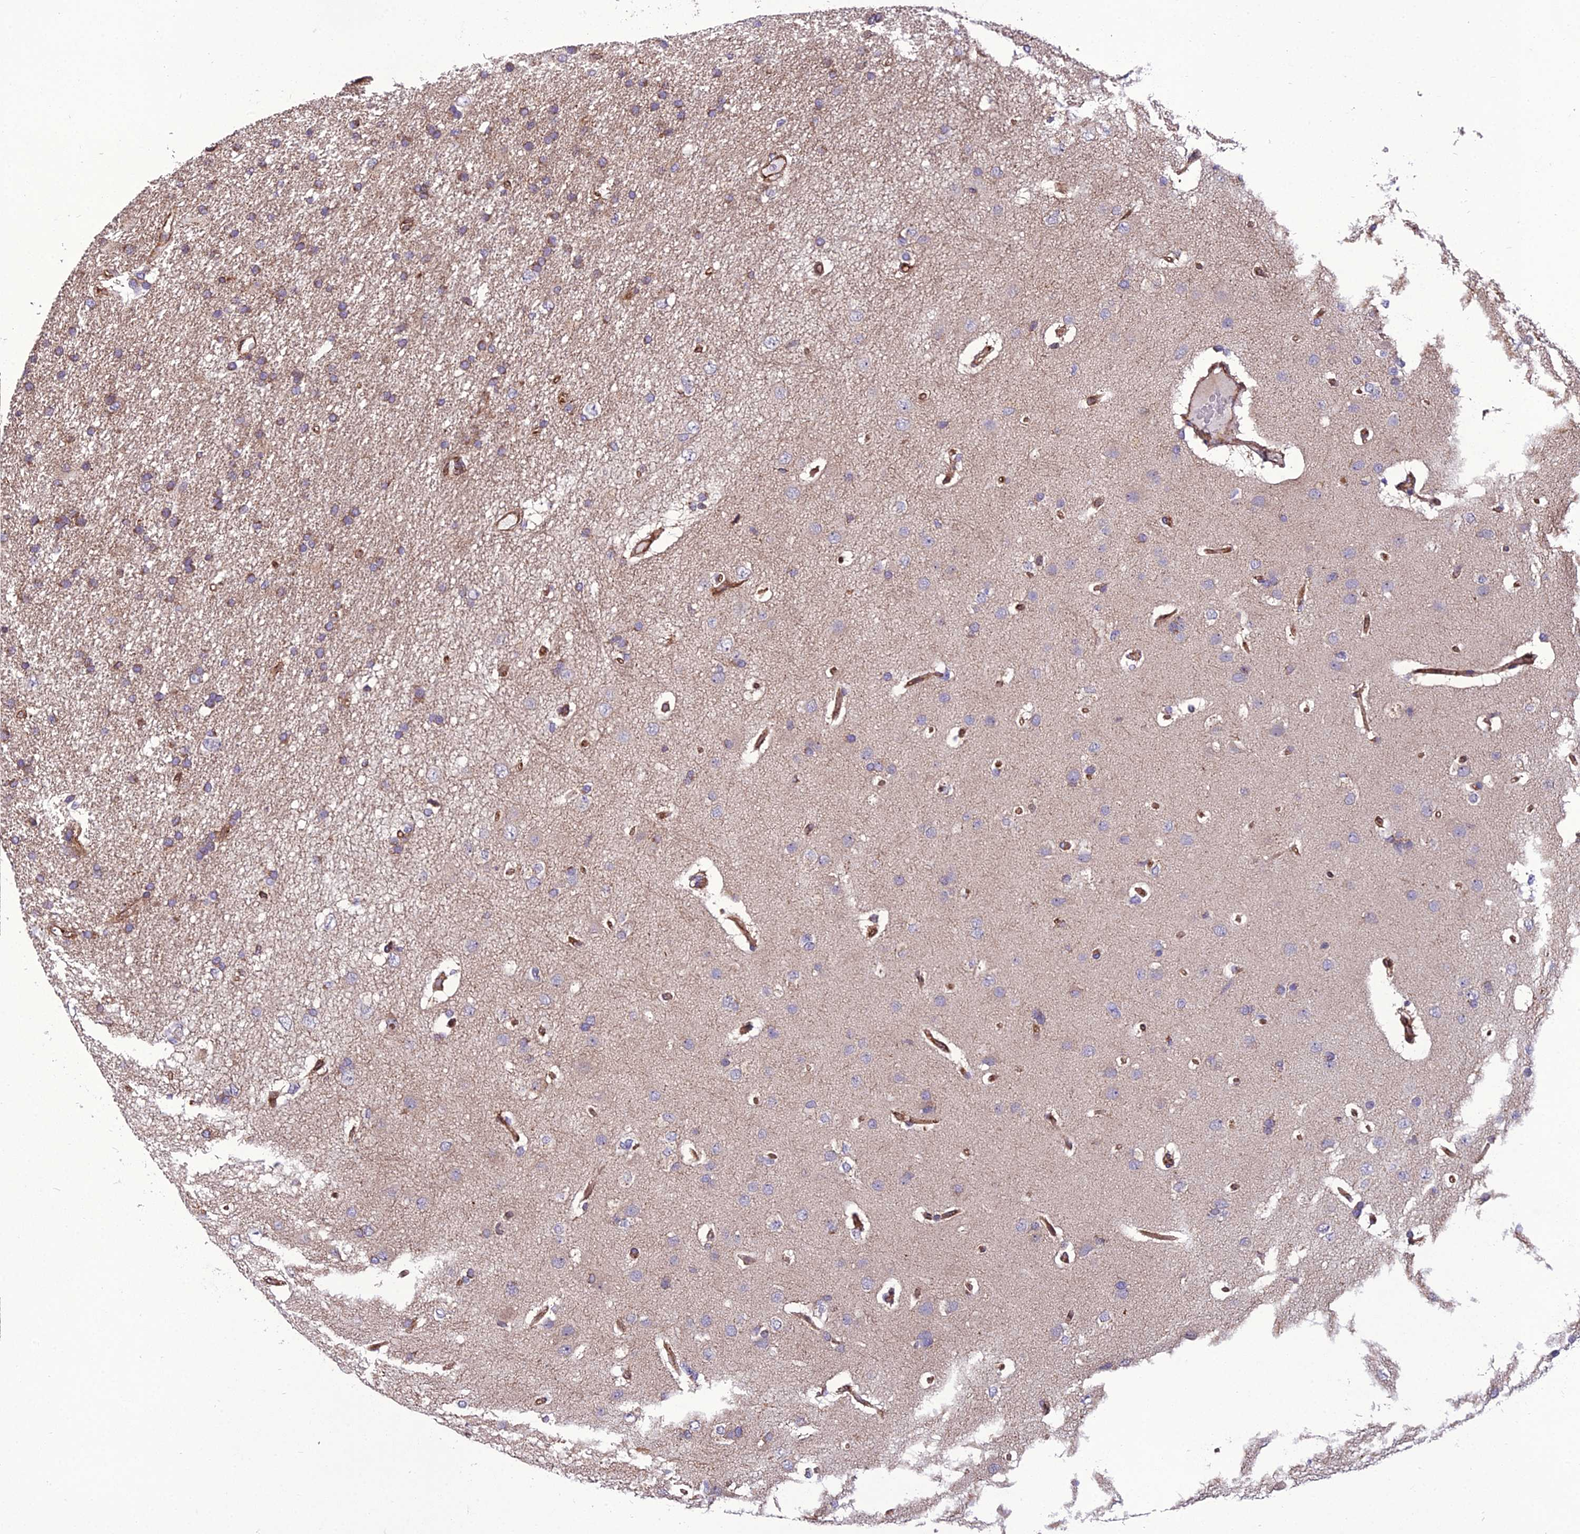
{"staining": {"intensity": "moderate", "quantity": ">75%", "location": "cytoplasmic/membranous"}, "tissue": "glioma", "cell_type": "Tumor cells", "image_type": "cancer", "snomed": [{"axis": "morphology", "description": "Glioma, malignant, High grade"}, {"axis": "topography", "description": "Brain"}], "caption": "Immunohistochemical staining of human glioma reveals medium levels of moderate cytoplasmic/membranous protein positivity in about >75% of tumor cells.", "gene": "GIMAP1", "patient": {"sex": "male", "age": 77}}